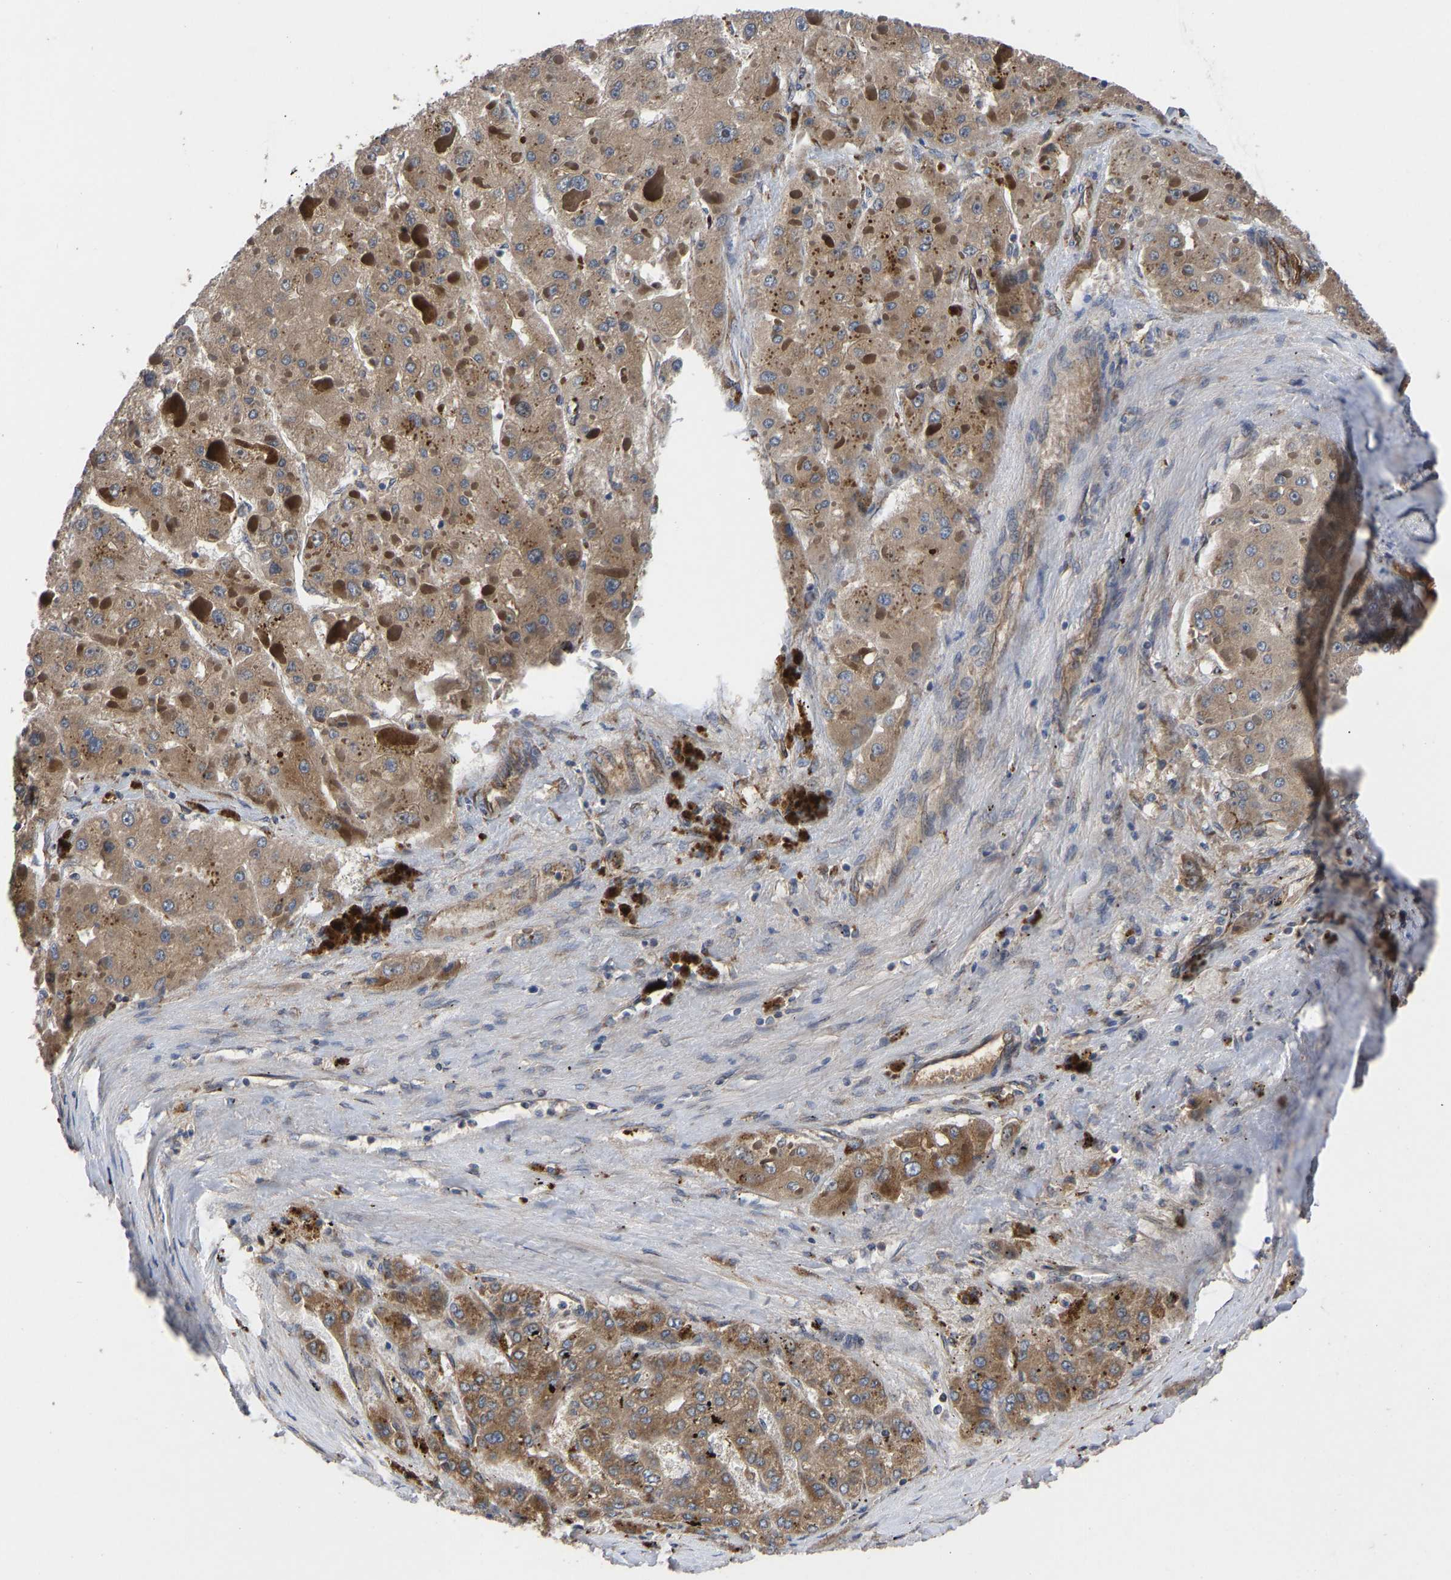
{"staining": {"intensity": "moderate", "quantity": ">75%", "location": "cytoplasmic/membranous"}, "tissue": "liver cancer", "cell_type": "Tumor cells", "image_type": "cancer", "snomed": [{"axis": "morphology", "description": "Carcinoma, Hepatocellular, NOS"}, {"axis": "topography", "description": "Liver"}], "caption": "Immunohistochemistry (IHC) image of neoplastic tissue: human hepatocellular carcinoma (liver) stained using immunohistochemistry (IHC) displays medium levels of moderate protein expression localized specifically in the cytoplasmic/membranous of tumor cells, appearing as a cytoplasmic/membranous brown color.", "gene": "FRRS1", "patient": {"sex": "female", "age": 73}}